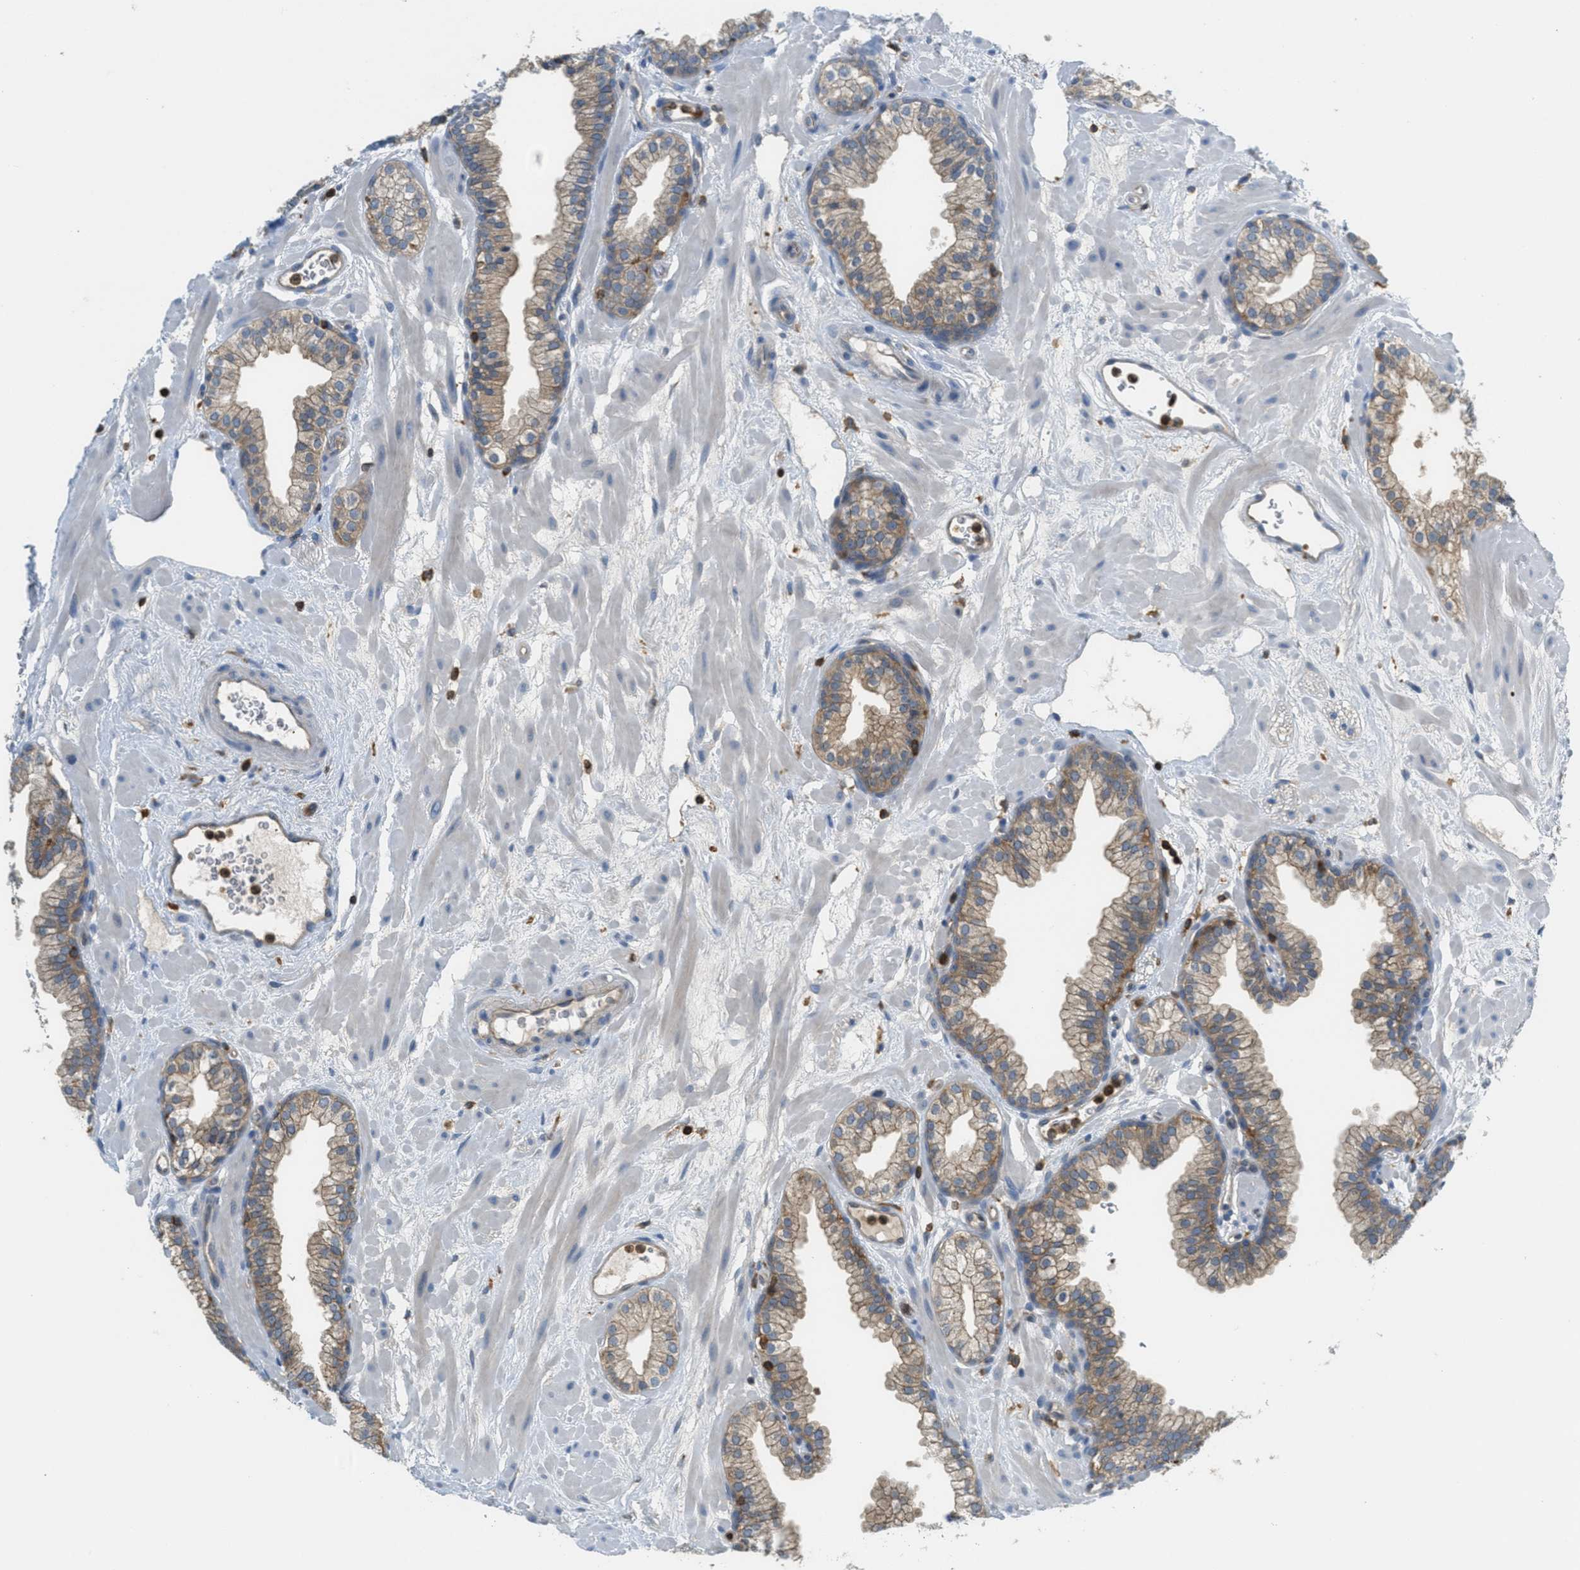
{"staining": {"intensity": "weak", "quantity": ">75%", "location": "cytoplasmic/membranous"}, "tissue": "prostate", "cell_type": "Glandular cells", "image_type": "normal", "snomed": [{"axis": "morphology", "description": "Normal tissue, NOS"}, {"axis": "morphology", "description": "Urothelial carcinoma, Low grade"}, {"axis": "topography", "description": "Urinary bladder"}, {"axis": "topography", "description": "Prostate"}], "caption": "Protein expression analysis of benign prostate demonstrates weak cytoplasmic/membranous staining in about >75% of glandular cells. Using DAB (3,3'-diaminobenzidine) (brown) and hematoxylin (blue) stains, captured at high magnification using brightfield microscopy.", "gene": "GRIK2", "patient": {"sex": "male", "age": 60}}